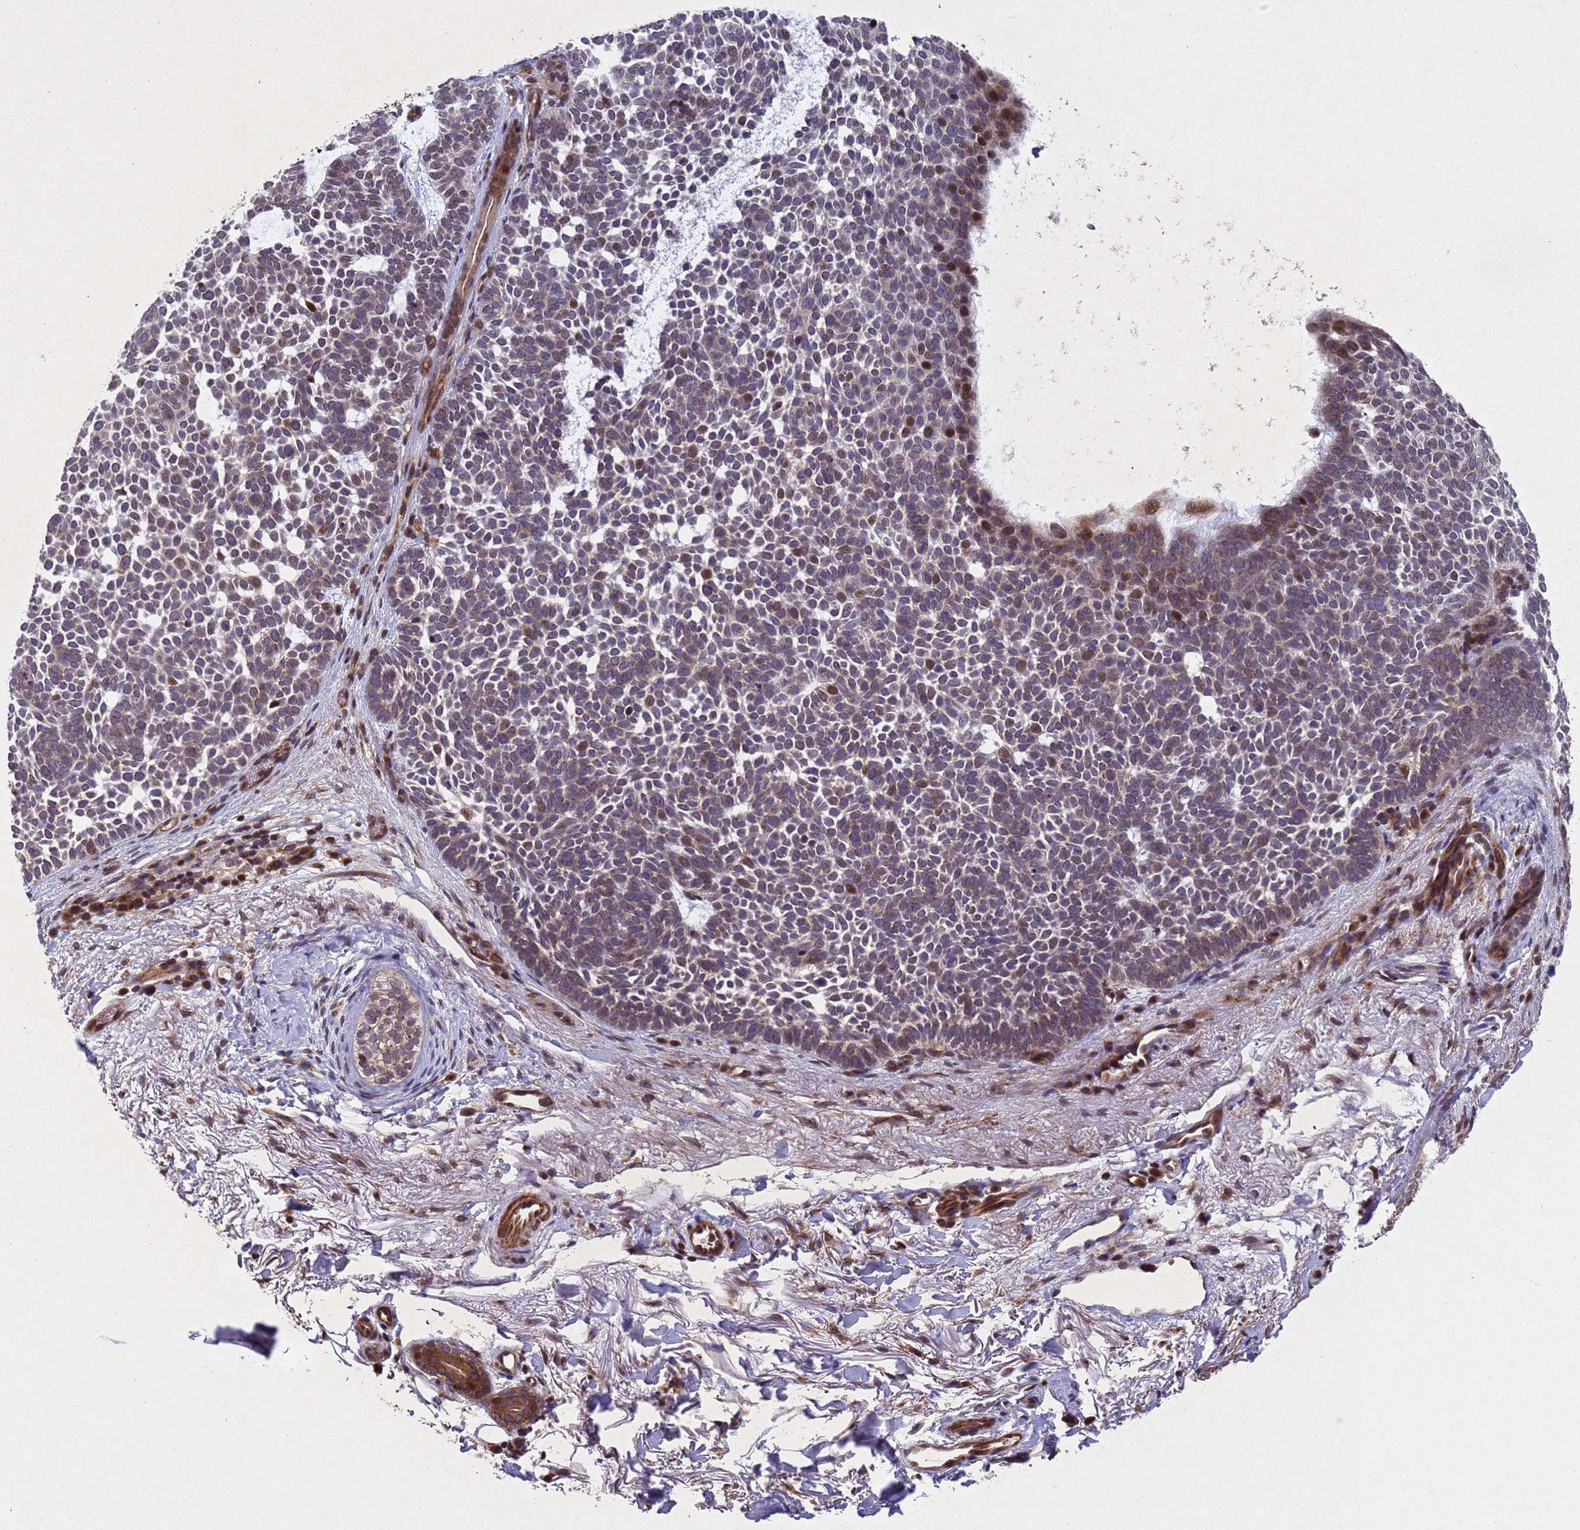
{"staining": {"intensity": "strong", "quantity": "<25%", "location": "nuclear"}, "tissue": "skin cancer", "cell_type": "Tumor cells", "image_type": "cancer", "snomed": [{"axis": "morphology", "description": "Basal cell carcinoma"}, {"axis": "topography", "description": "Skin"}], "caption": "A micrograph of skin cancer stained for a protein exhibits strong nuclear brown staining in tumor cells.", "gene": "TBK1", "patient": {"sex": "female", "age": 77}}